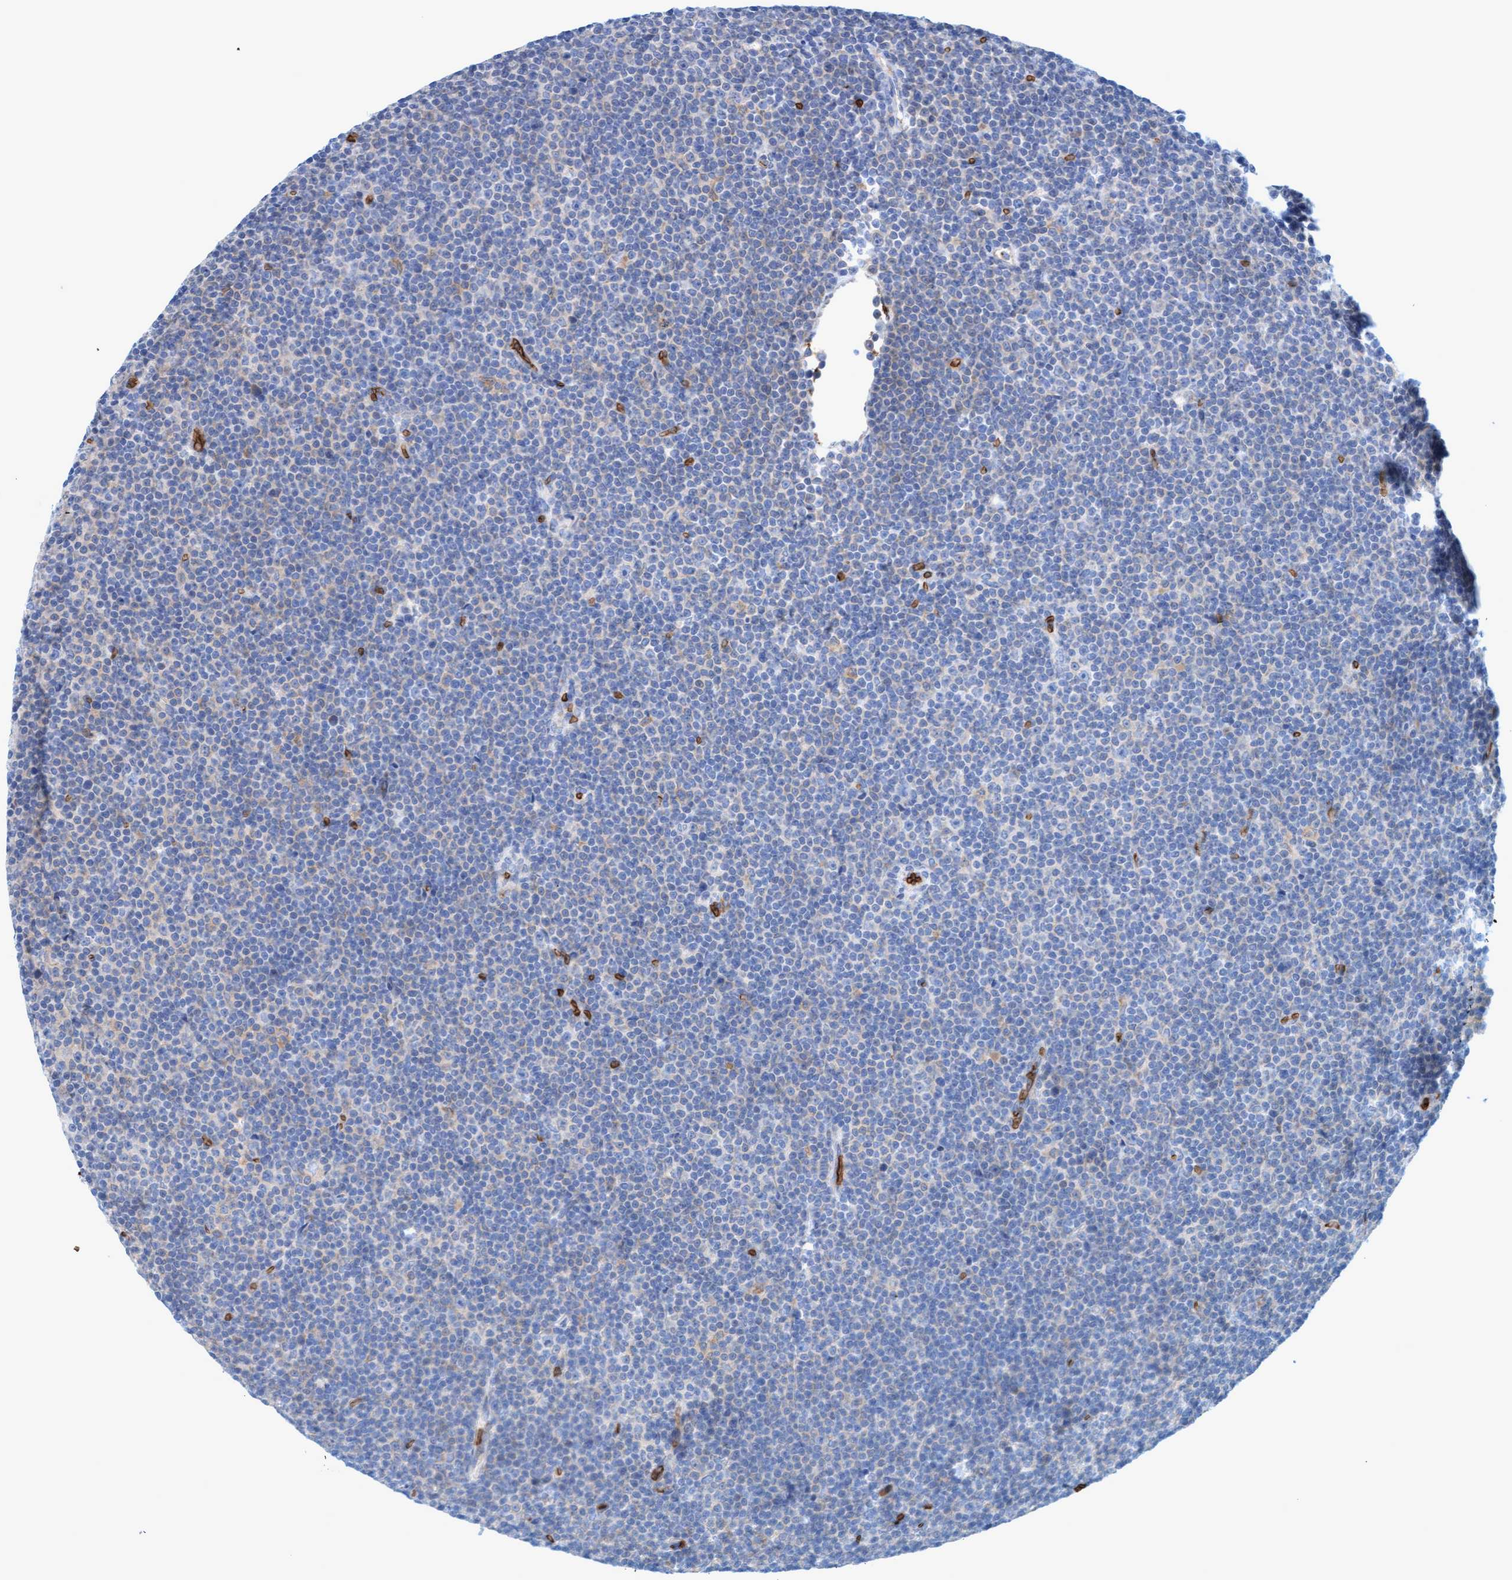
{"staining": {"intensity": "negative", "quantity": "none", "location": "none"}, "tissue": "lymphoma", "cell_type": "Tumor cells", "image_type": "cancer", "snomed": [{"axis": "morphology", "description": "Malignant lymphoma, non-Hodgkin's type, Low grade"}, {"axis": "topography", "description": "Lymph node"}], "caption": "An immunohistochemistry photomicrograph of lymphoma is shown. There is no staining in tumor cells of lymphoma. Brightfield microscopy of immunohistochemistry stained with DAB (3,3'-diaminobenzidine) (brown) and hematoxylin (blue), captured at high magnification.", "gene": "SPEM2", "patient": {"sex": "female", "age": 67}}